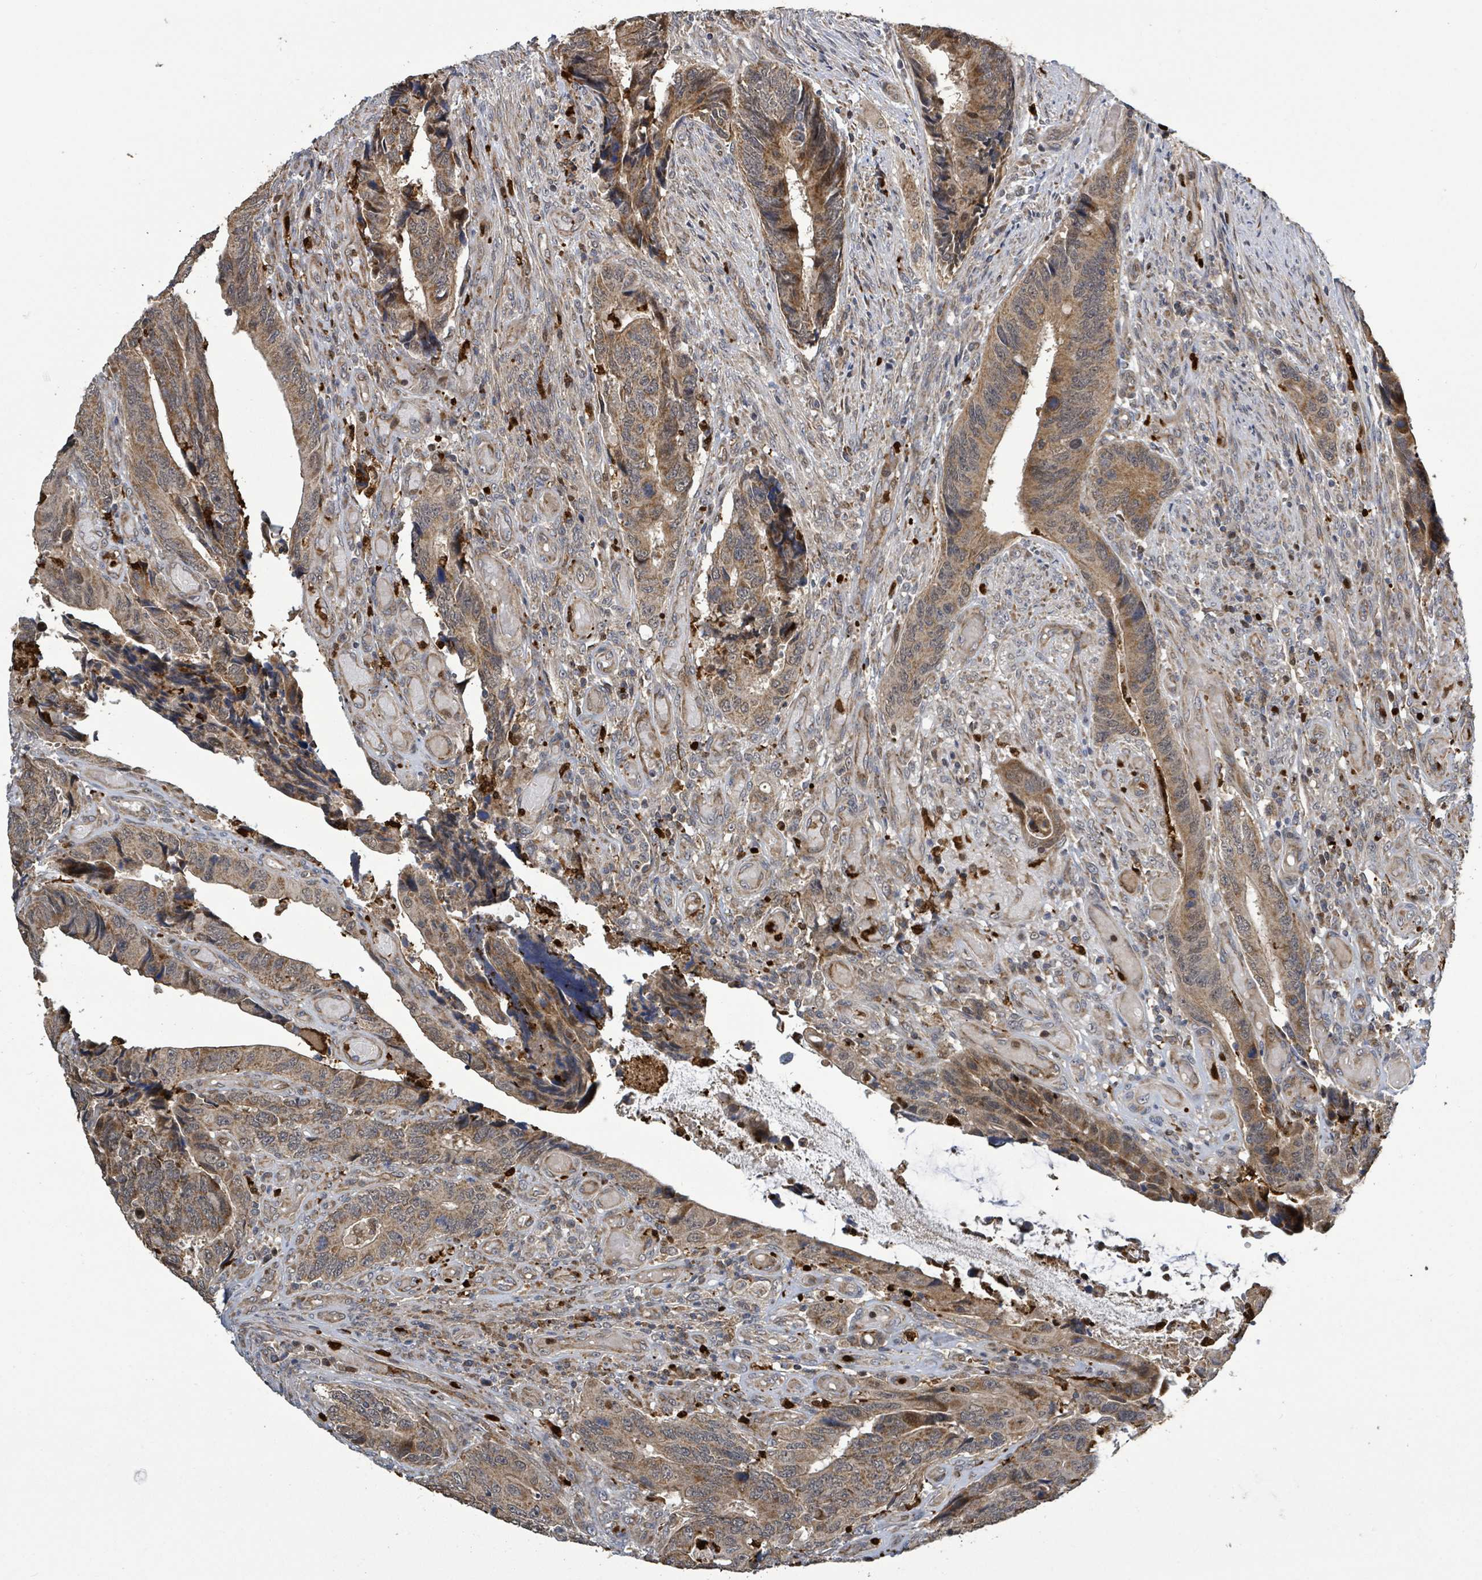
{"staining": {"intensity": "moderate", "quantity": ">75%", "location": "cytoplasmic/membranous"}, "tissue": "colorectal cancer", "cell_type": "Tumor cells", "image_type": "cancer", "snomed": [{"axis": "morphology", "description": "Adenocarcinoma, NOS"}, {"axis": "topography", "description": "Colon"}], "caption": "Immunohistochemical staining of human colorectal cancer shows moderate cytoplasmic/membranous protein expression in approximately >75% of tumor cells.", "gene": "COQ6", "patient": {"sex": "male", "age": 87}}